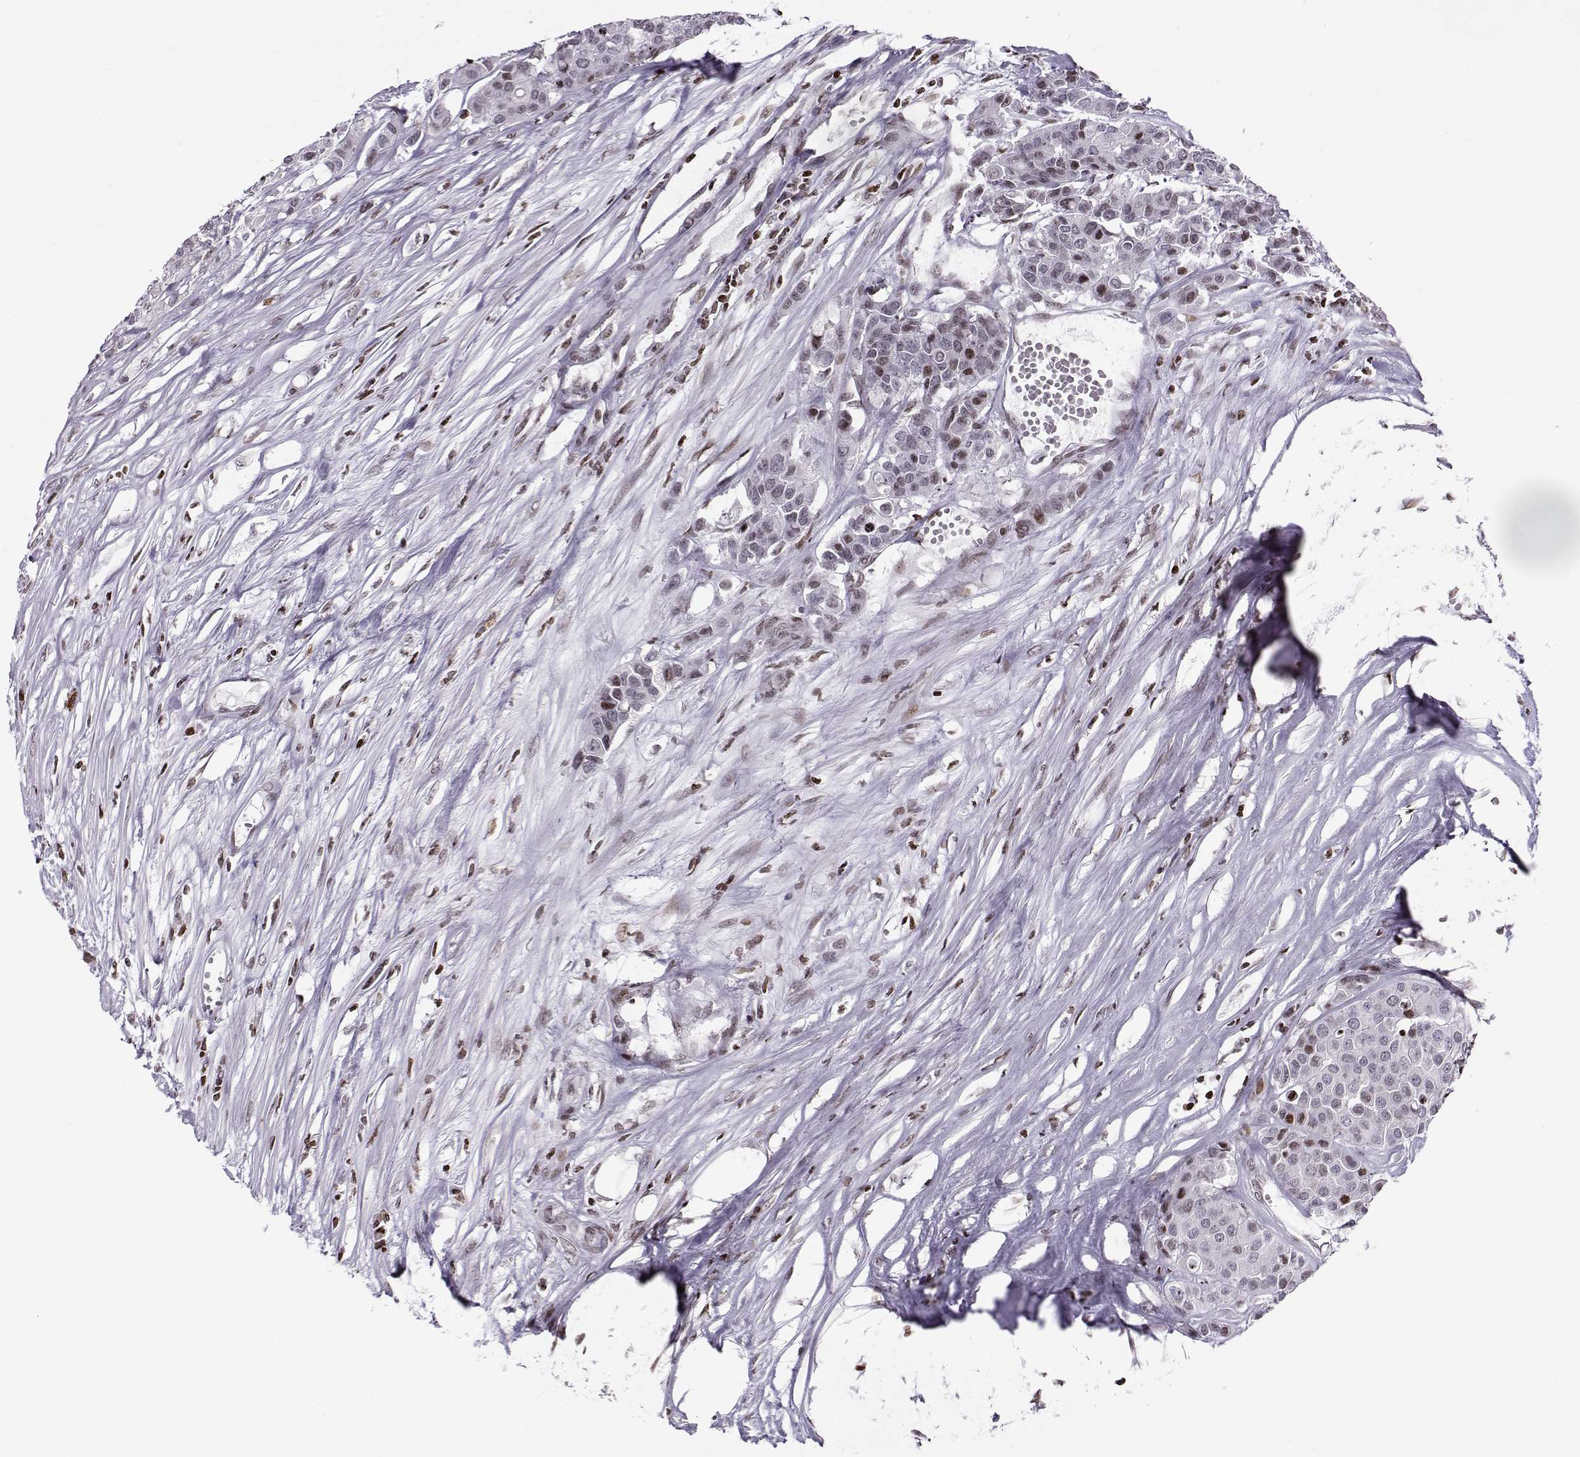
{"staining": {"intensity": "moderate", "quantity": "<25%", "location": "nuclear"}, "tissue": "carcinoid", "cell_type": "Tumor cells", "image_type": "cancer", "snomed": [{"axis": "morphology", "description": "Carcinoid, malignant, NOS"}, {"axis": "topography", "description": "Colon"}], "caption": "Tumor cells reveal low levels of moderate nuclear expression in approximately <25% of cells in human carcinoid. Nuclei are stained in blue.", "gene": "ZNF19", "patient": {"sex": "male", "age": 81}}